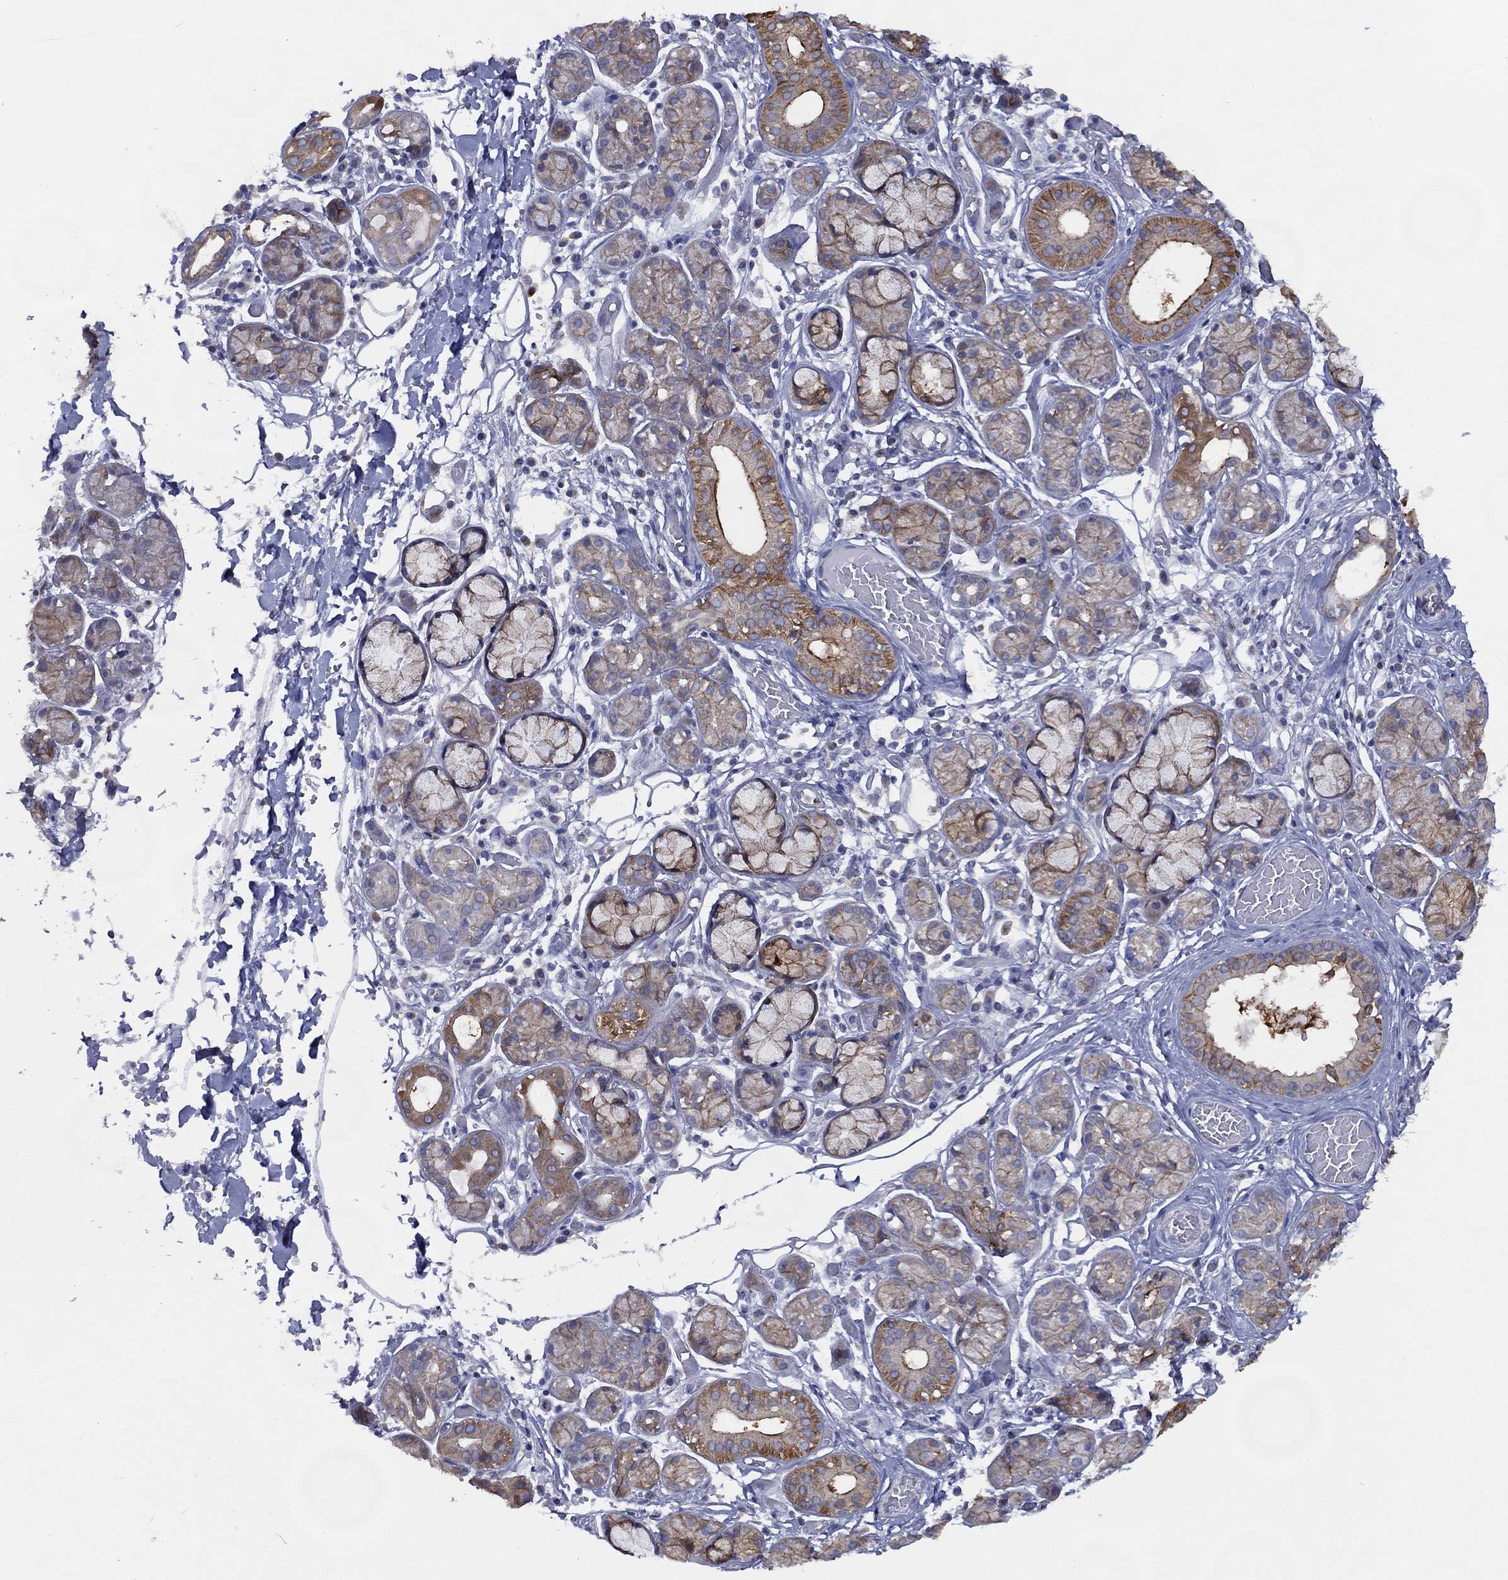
{"staining": {"intensity": "moderate", "quantity": "25%-75%", "location": "cytoplasmic/membranous"}, "tissue": "salivary gland", "cell_type": "Glandular cells", "image_type": "normal", "snomed": [{"axis": "morphology", "description": "Normal tissue, NOS"}, {"axis": "topography", "description": "Salivary gland"}, {"axis": "topography", "description": "Peripheral nerve tissue"}], "caption": "High-power microscopy captured an immunohistochemistry photomicrograph of normal salivary gland, revealing moderate cytoplasmic/membranous expression in about 25%-75% of glandular cells. Using DAB (3,3'-diaminobenzidine) (brown) and hematoxylin (blue) stains, captured at high magnification using brightfield microscopy.", "gene": "ZNF223", "patient": {"sex": "male", "age": 71}}